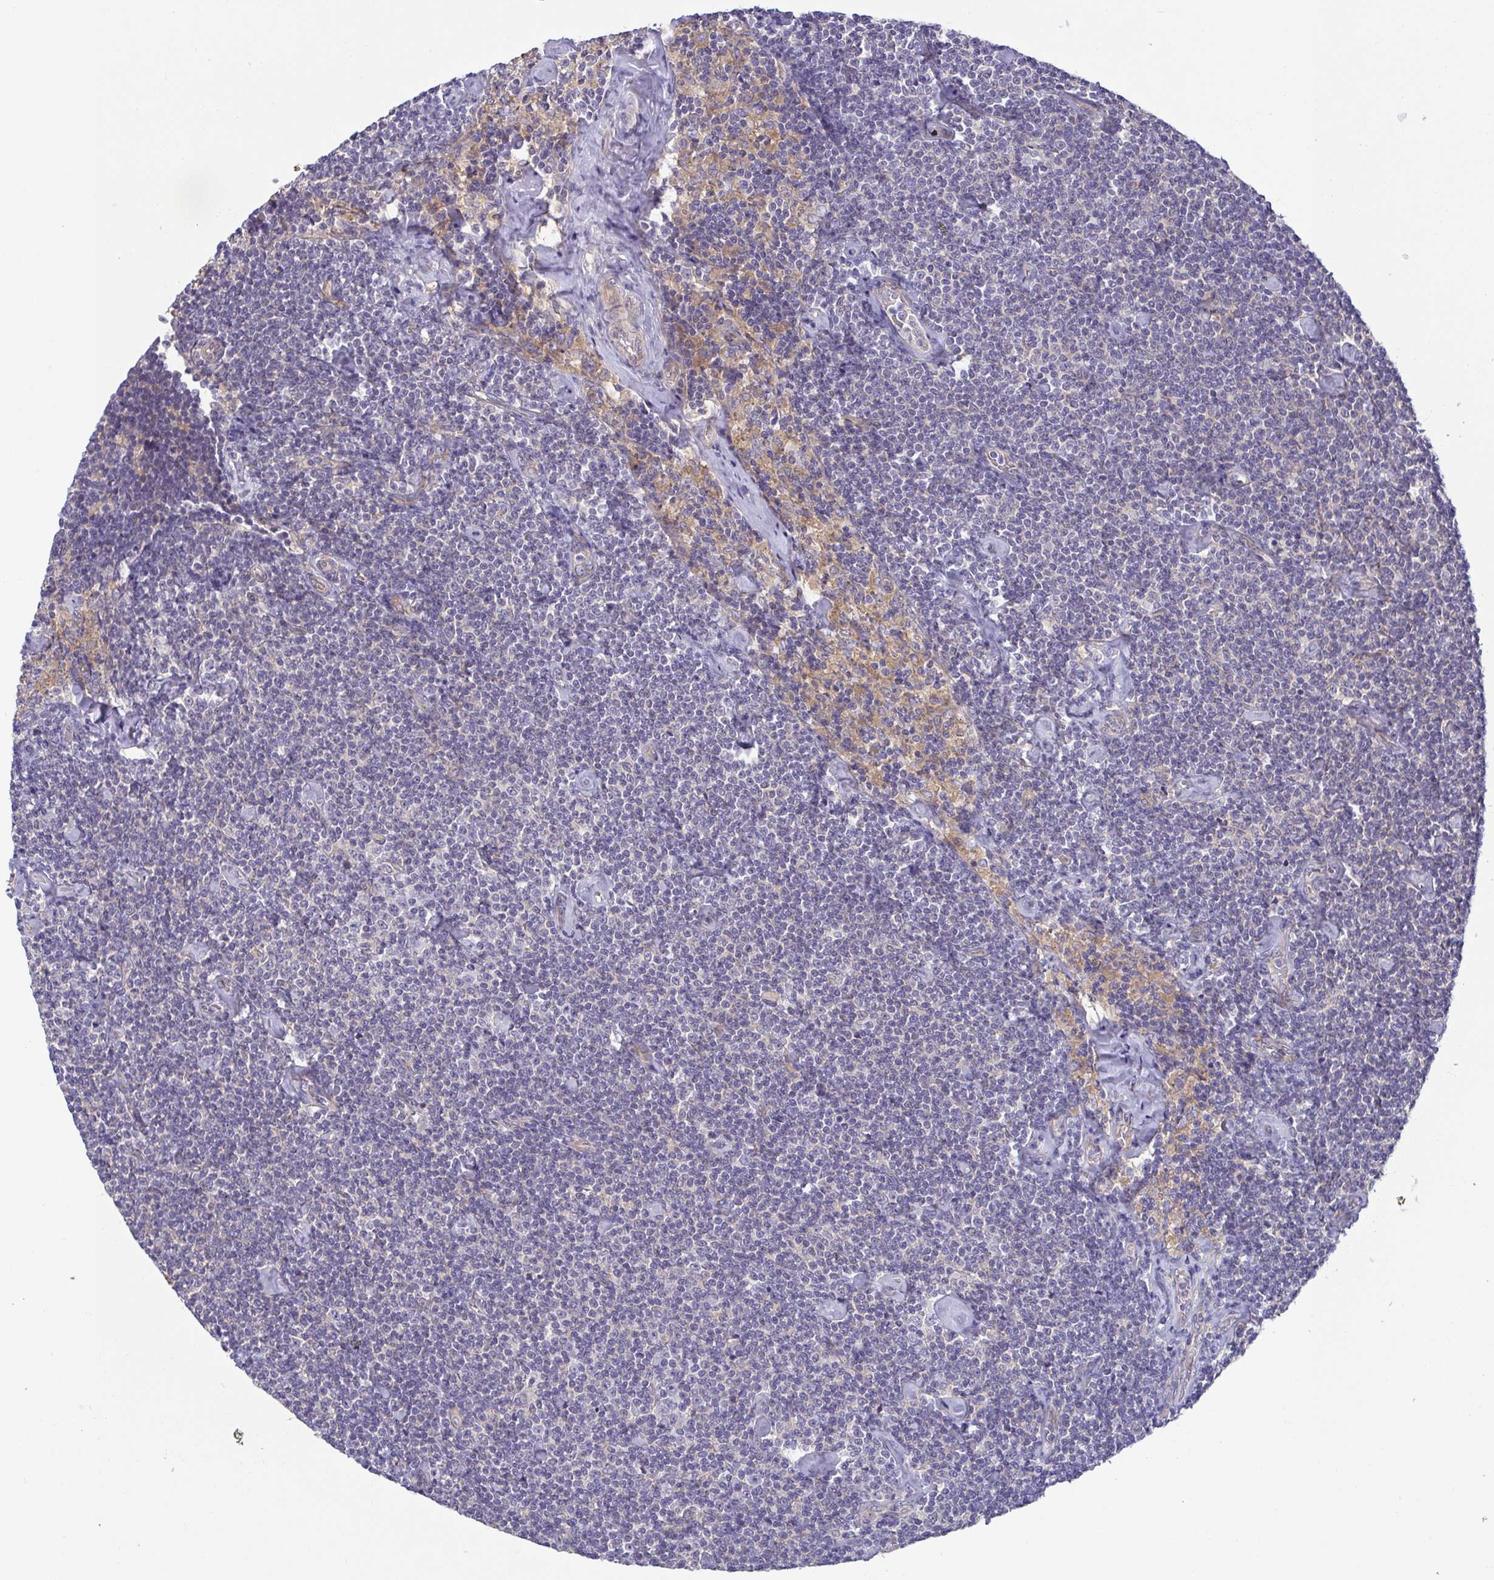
{"staining": {"intensity": "negative", "quantity": "none", "location": "none"}, "tissue": "lymphoma", "cell_type": "Tumor cells", "image_type": "cancer", "snomed": [{"axis": "morphology", "description": "Malignant lymphoma, non-Hodgkin's type, Low grade"}, {"axis": "topography", "description": "Lymph node"}], "caption": "This is a histopathology image of immunohistochemistry staining of lymphoma, which shows no positivity in tumor cells.", "gene": "LMF2", "patient": {"sex": "male", "age": 81}}